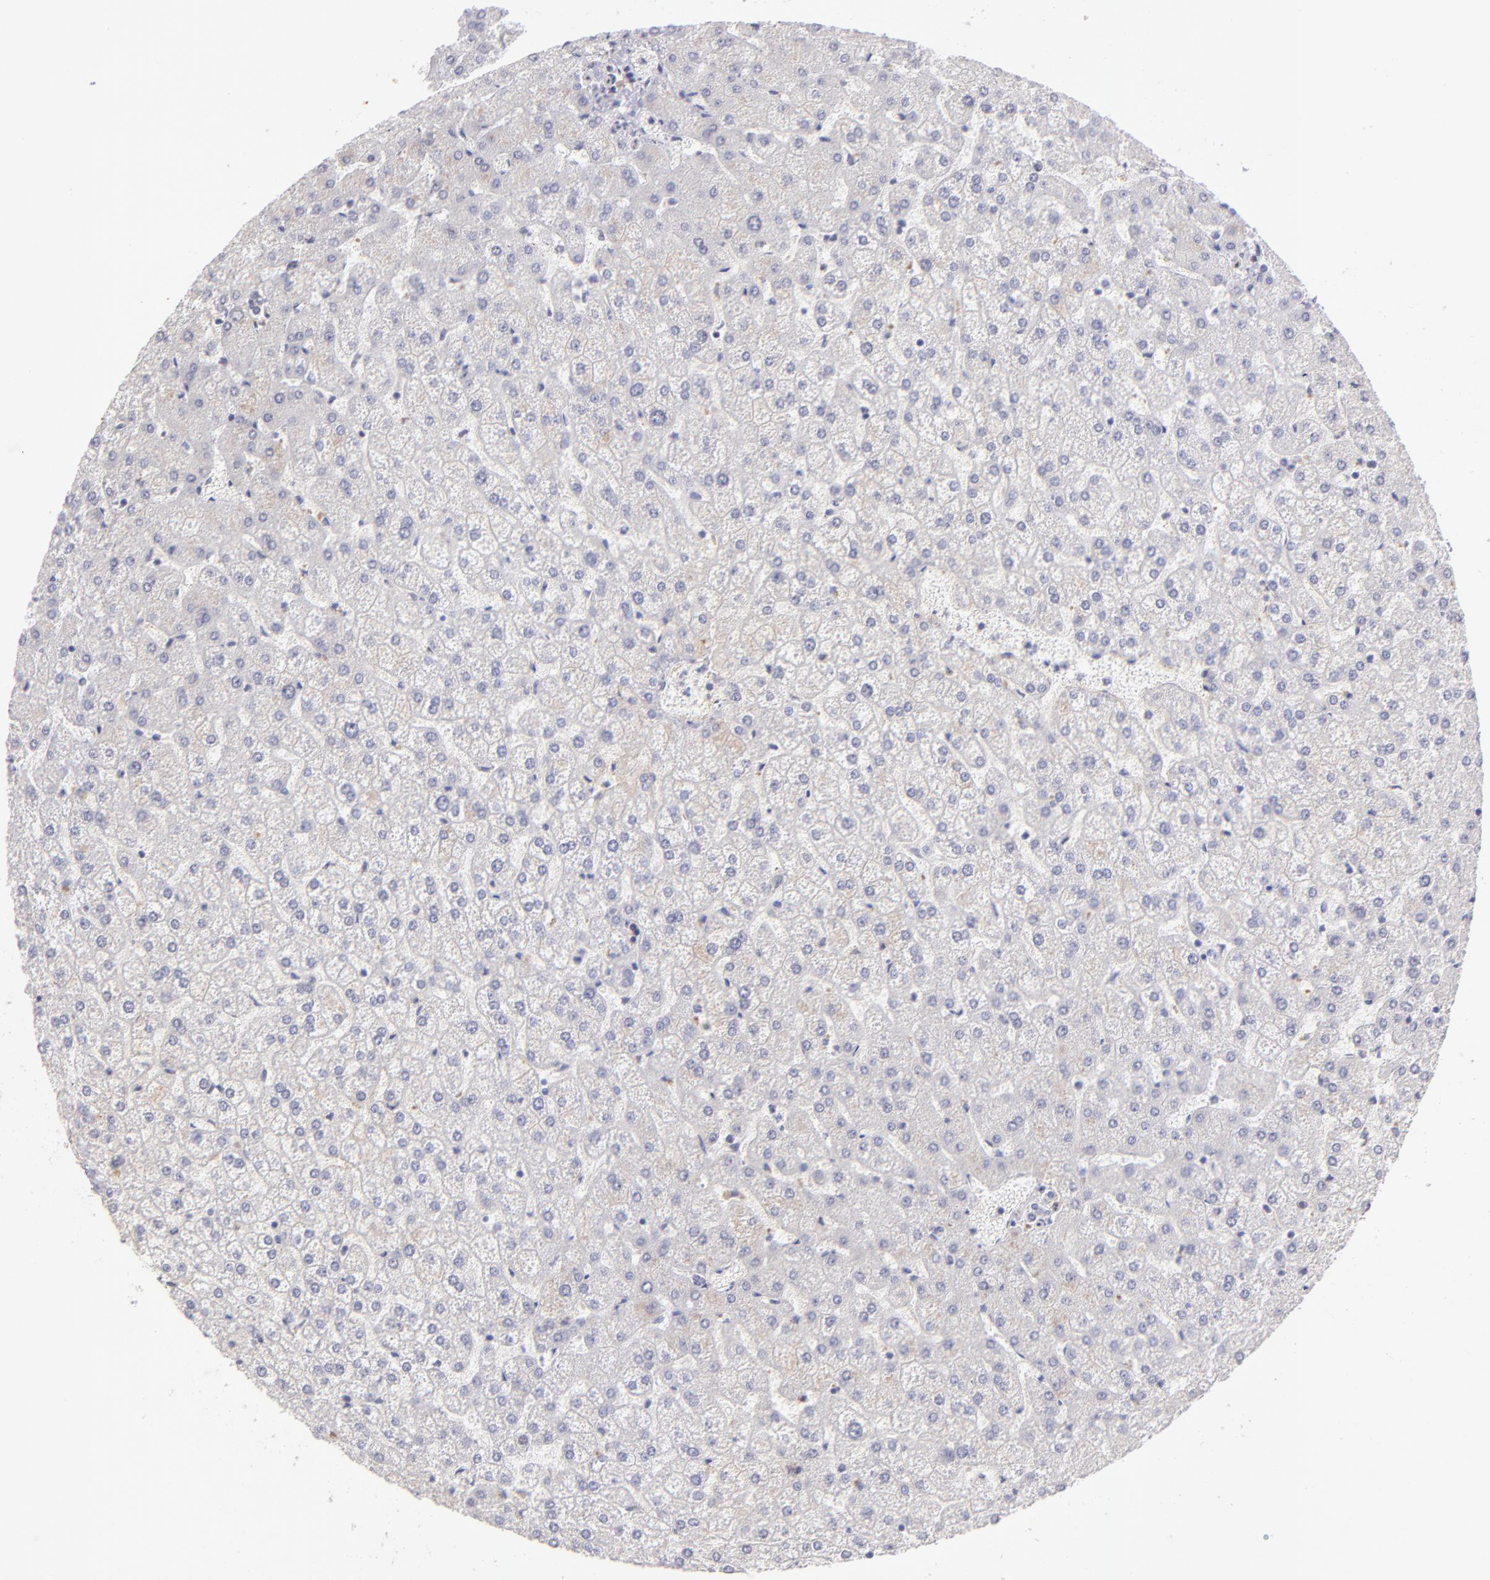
{"staining": {"intensity": "negative", "quantity": "none", "location": "none"}, "tissue": "liver", "cell_type": "Cholangiocytes", "image_type": "normal", "snomed": [{"axis": "morphology", "description": "Normal tissue, NOS"}, {"axis": "topography", "description": "Liver"}], "caption": "Liver stained for a protein using IHC displays no positivity cholangiocytes.", "gene": "THBD", "patient": {"sex": "female", "age": 32}}